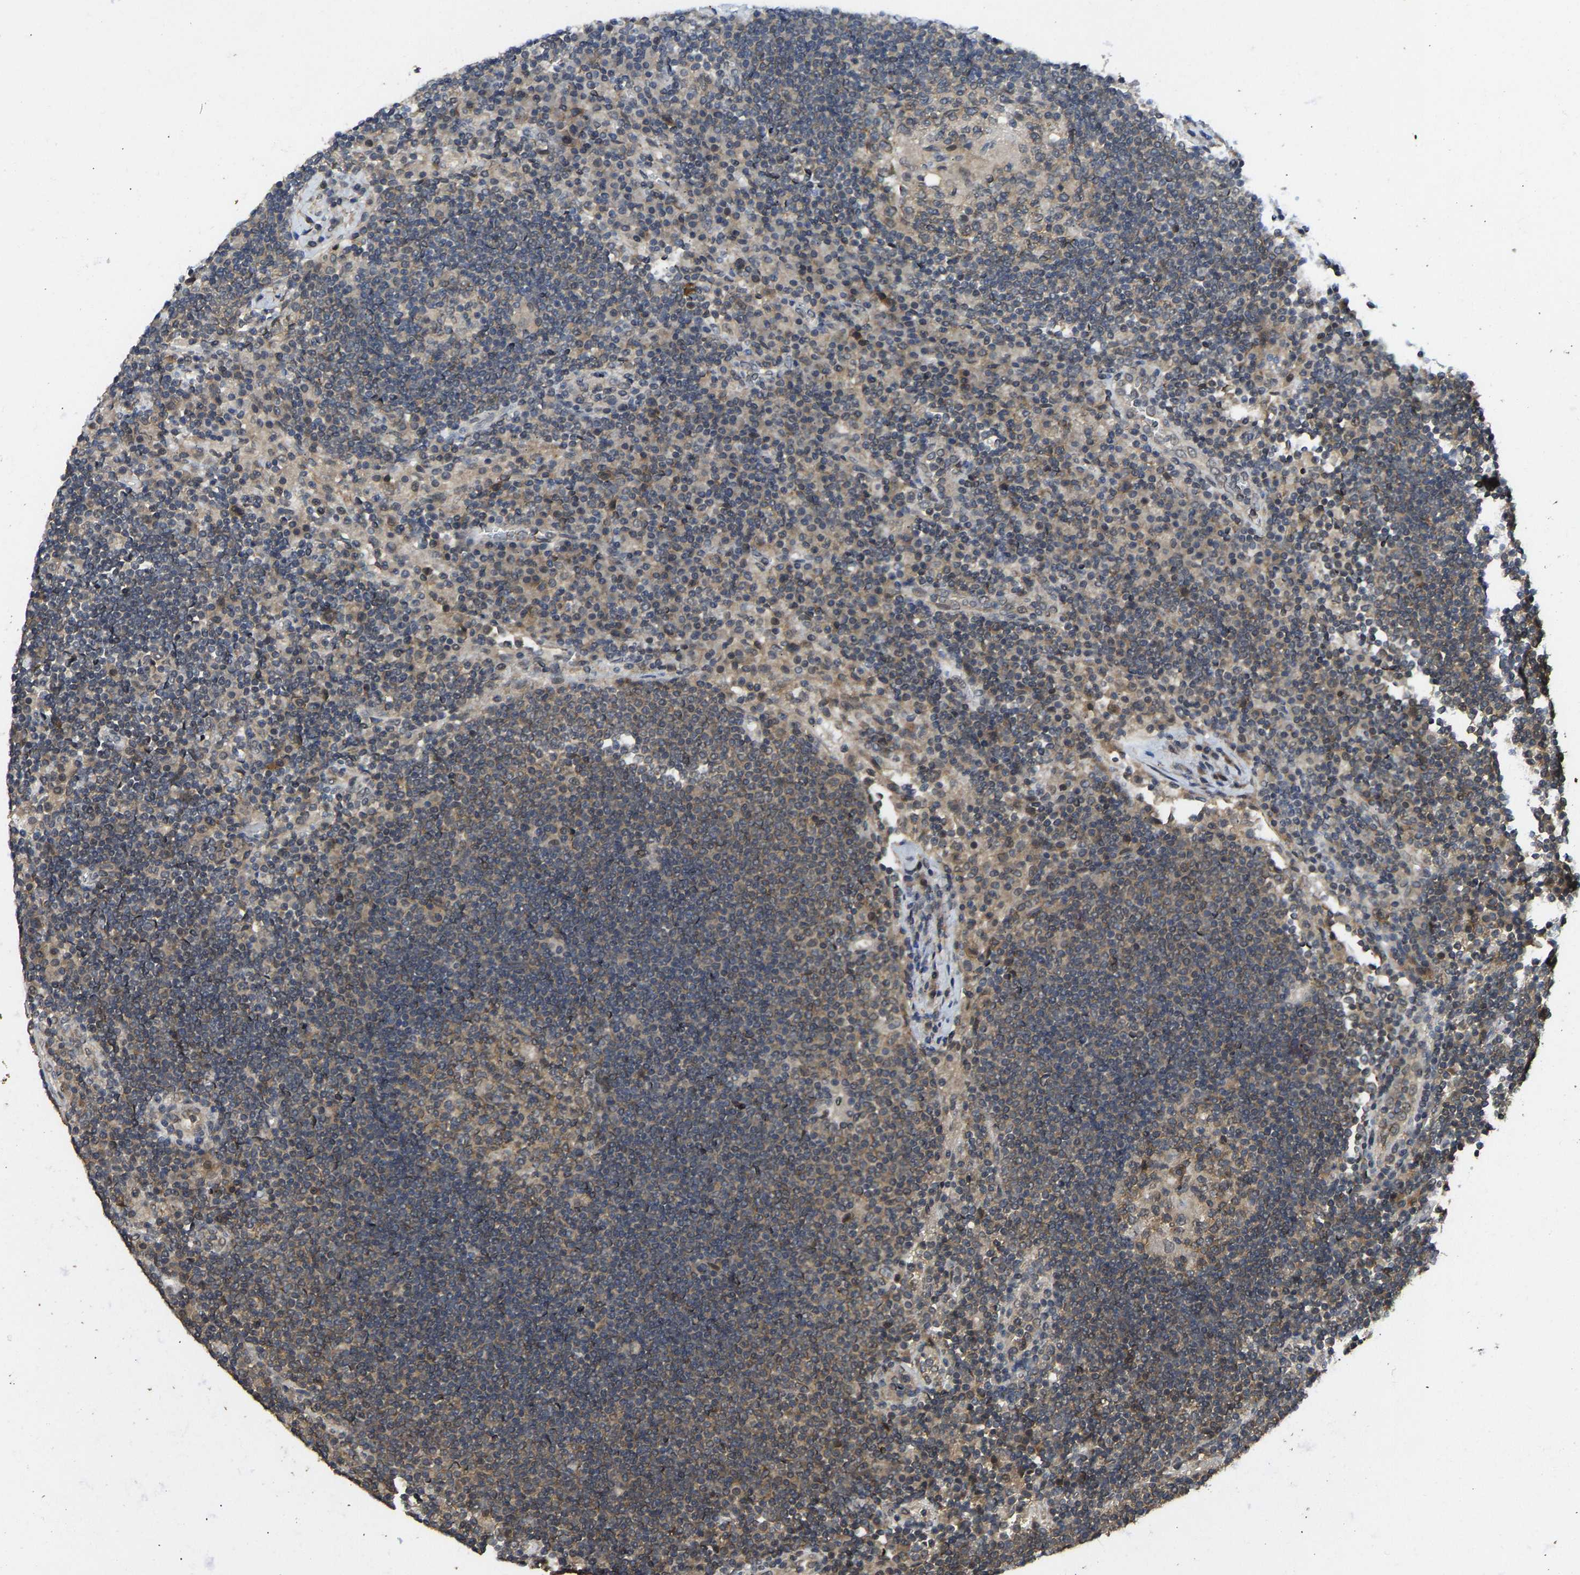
{"staining": {"intensity": "moderate", "quantity": ">75%", "location": "cytoplasmic/membranous"}, "tissue": "lymph node", "cell_type": "Germinal center cells", "image_type": "normal", "snomed": [{"axis": "morphology", "description": "Normal tissue, NOS"}, {"axis": "topography", "description": "Lymph node"}], "caption": "Lymph node stained for a protein (brown) exhibits moderate cytoplasmic/membranous positive staining in about >75% of germinal center cells.", "gene": "NDRG3", "patient": {"sex": "female", "age": 53}}